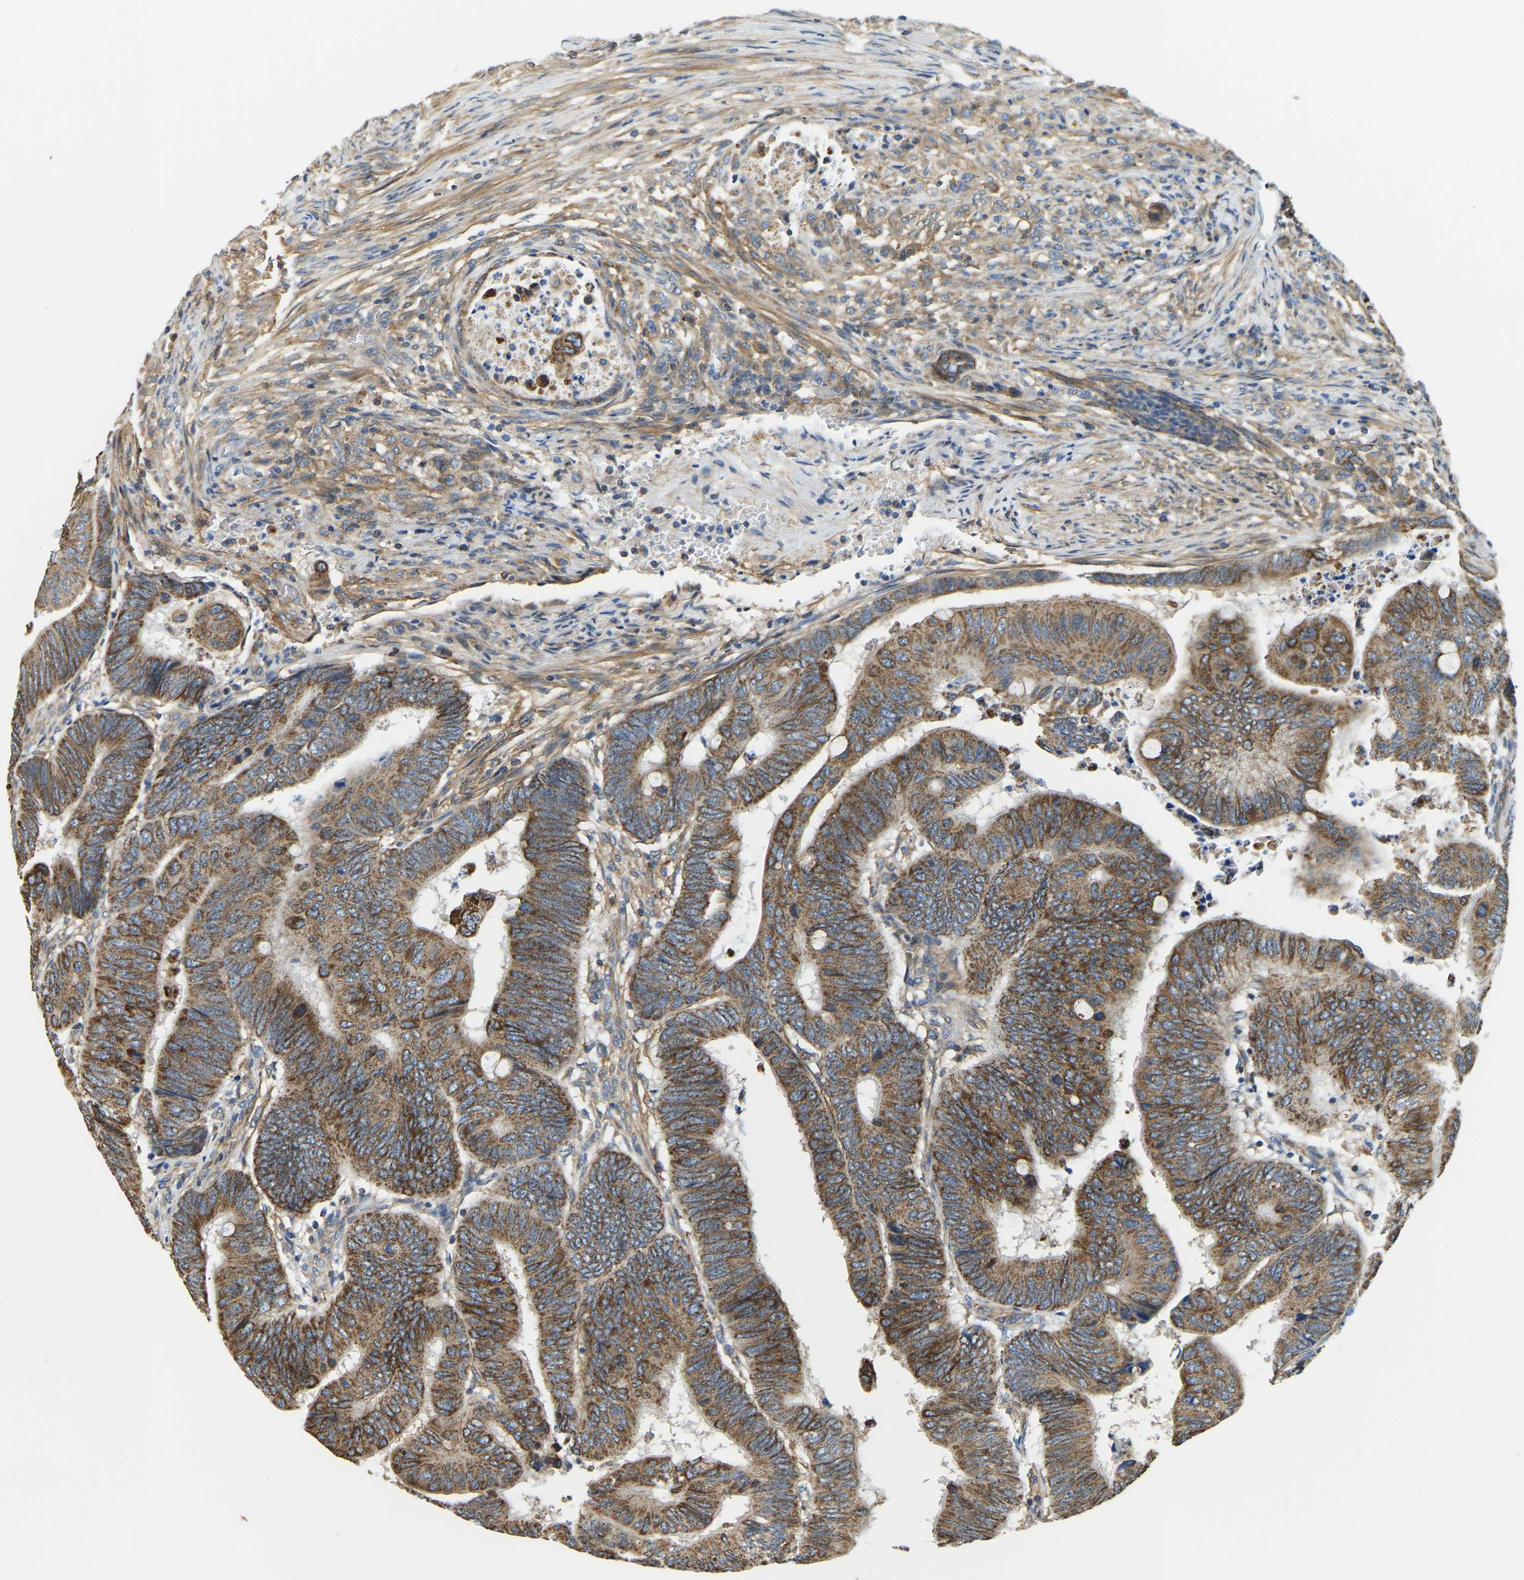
{"staining": {"intensity": "moderate", "quantity": ">75%", "location": "cytoplasmic/membranous"}, "tissue": "colorectal cancer", "cell_type": "Tumor cells", "image_type": "cancer", "snomed": [{"axis": "morphology", "description": "Normal tissue, NOS"}, {"axis": "morphology", "description": "Adenocarcinoma, NOS"}, {"axis": "topography", "description": "Rectum"}, {"axis": "topography", "description": "Peripheral nerve tissue"}], "caption": "Adenocarcinoma (colorectal) was stained to show a protein in brown. There is medium levels of moderate cytoplasmic/membranous staining in approximately >75% of tumor cells.", "gene": "AHNAK", "patient": {"sex": "male", "age": 92}}